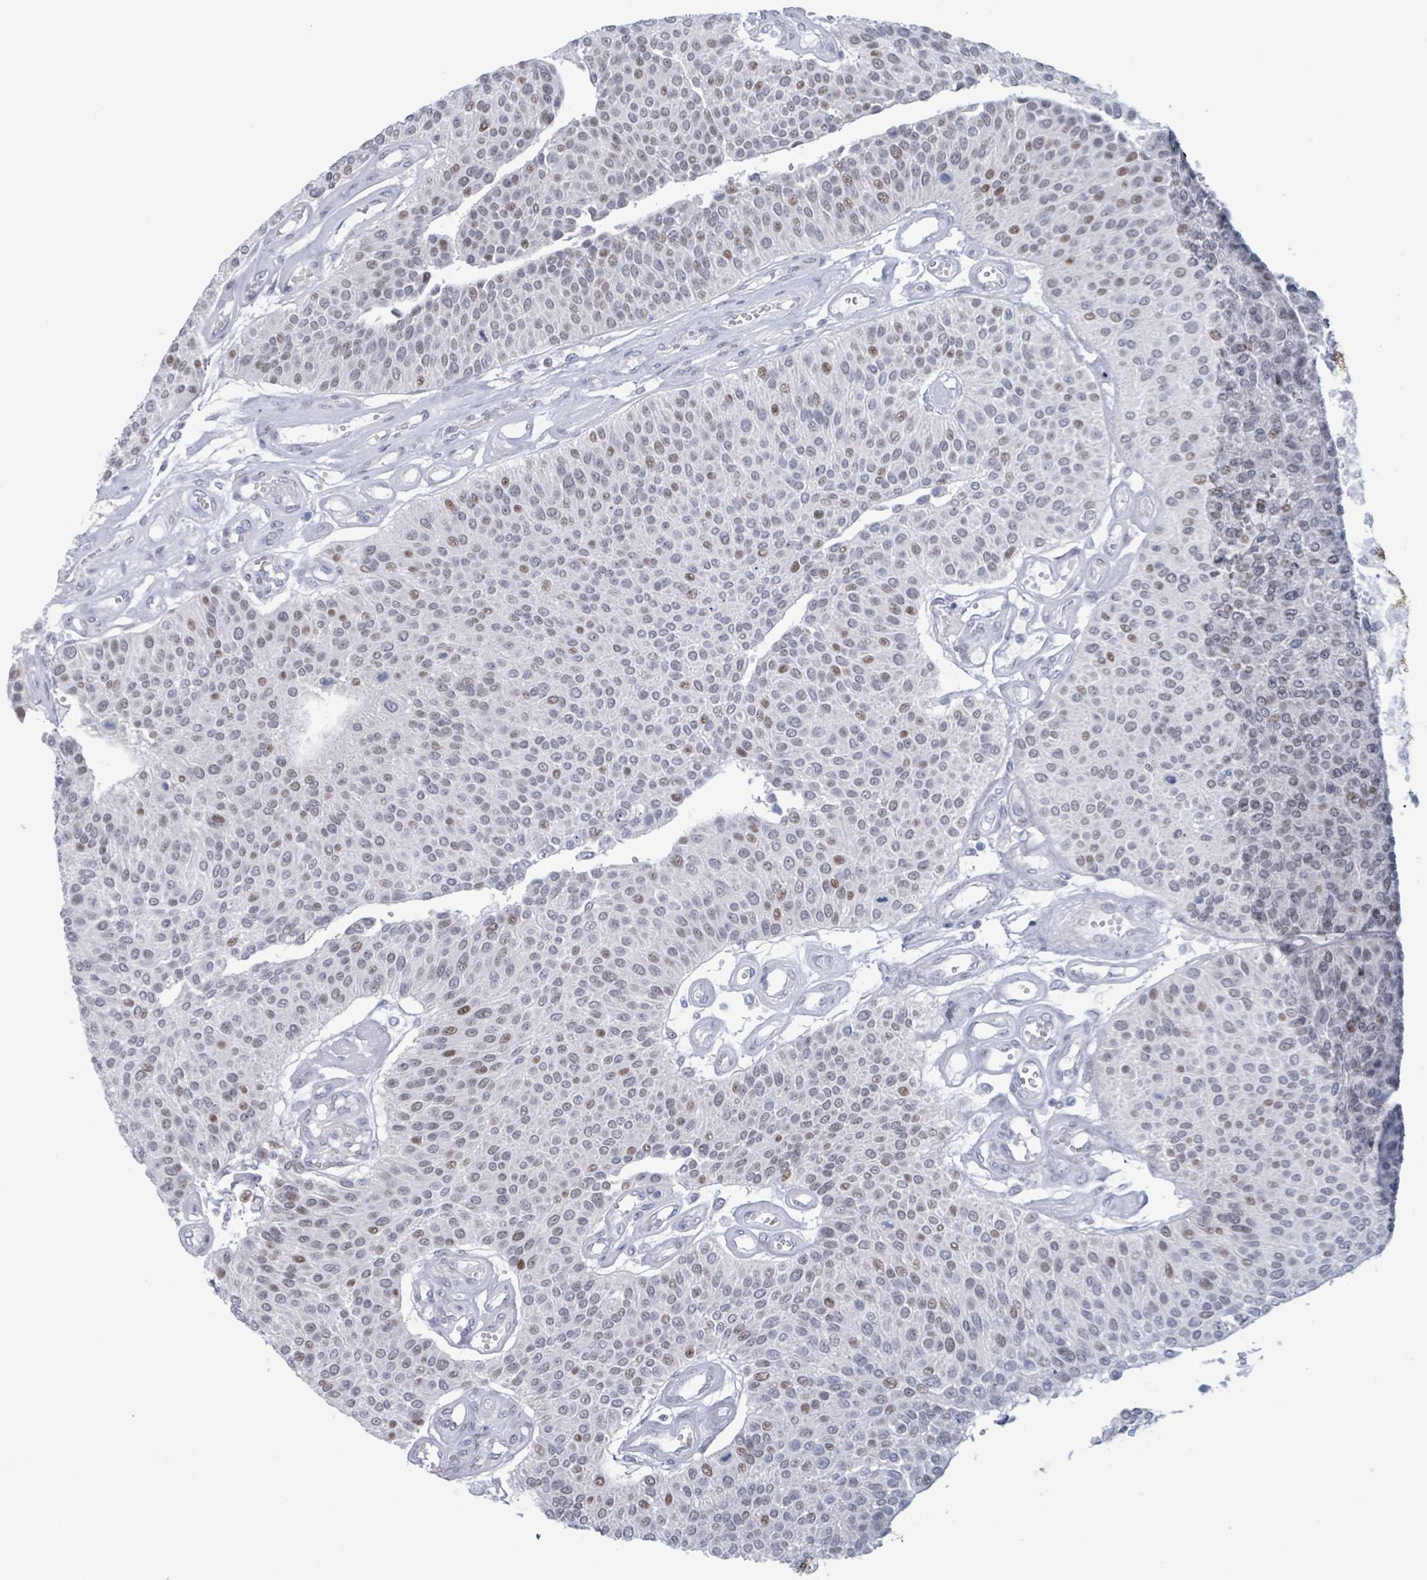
{"staining": {"intensity": "weak", "quantity": "25%-75%", "location": "nuclear"}, "tissue": "urothelial cancer", "cell_type": "Tumor cells", "image_type": "cancer", "snomed": [{"axis": "morphology", "description": "Urothelial carcinoma, NOS"}, {"axis": "topography", "description": "Urinary bladder"}], "caption": "This image demonstrates transitional cell carcinoma stained with IHC to label a protein in brown. The nuclear of tumor cells show weak positivity for the protein. Nuclei are counter-stained blue.", "gene": "CT45A5", "patient": {"sex": "male", "age": 55}}